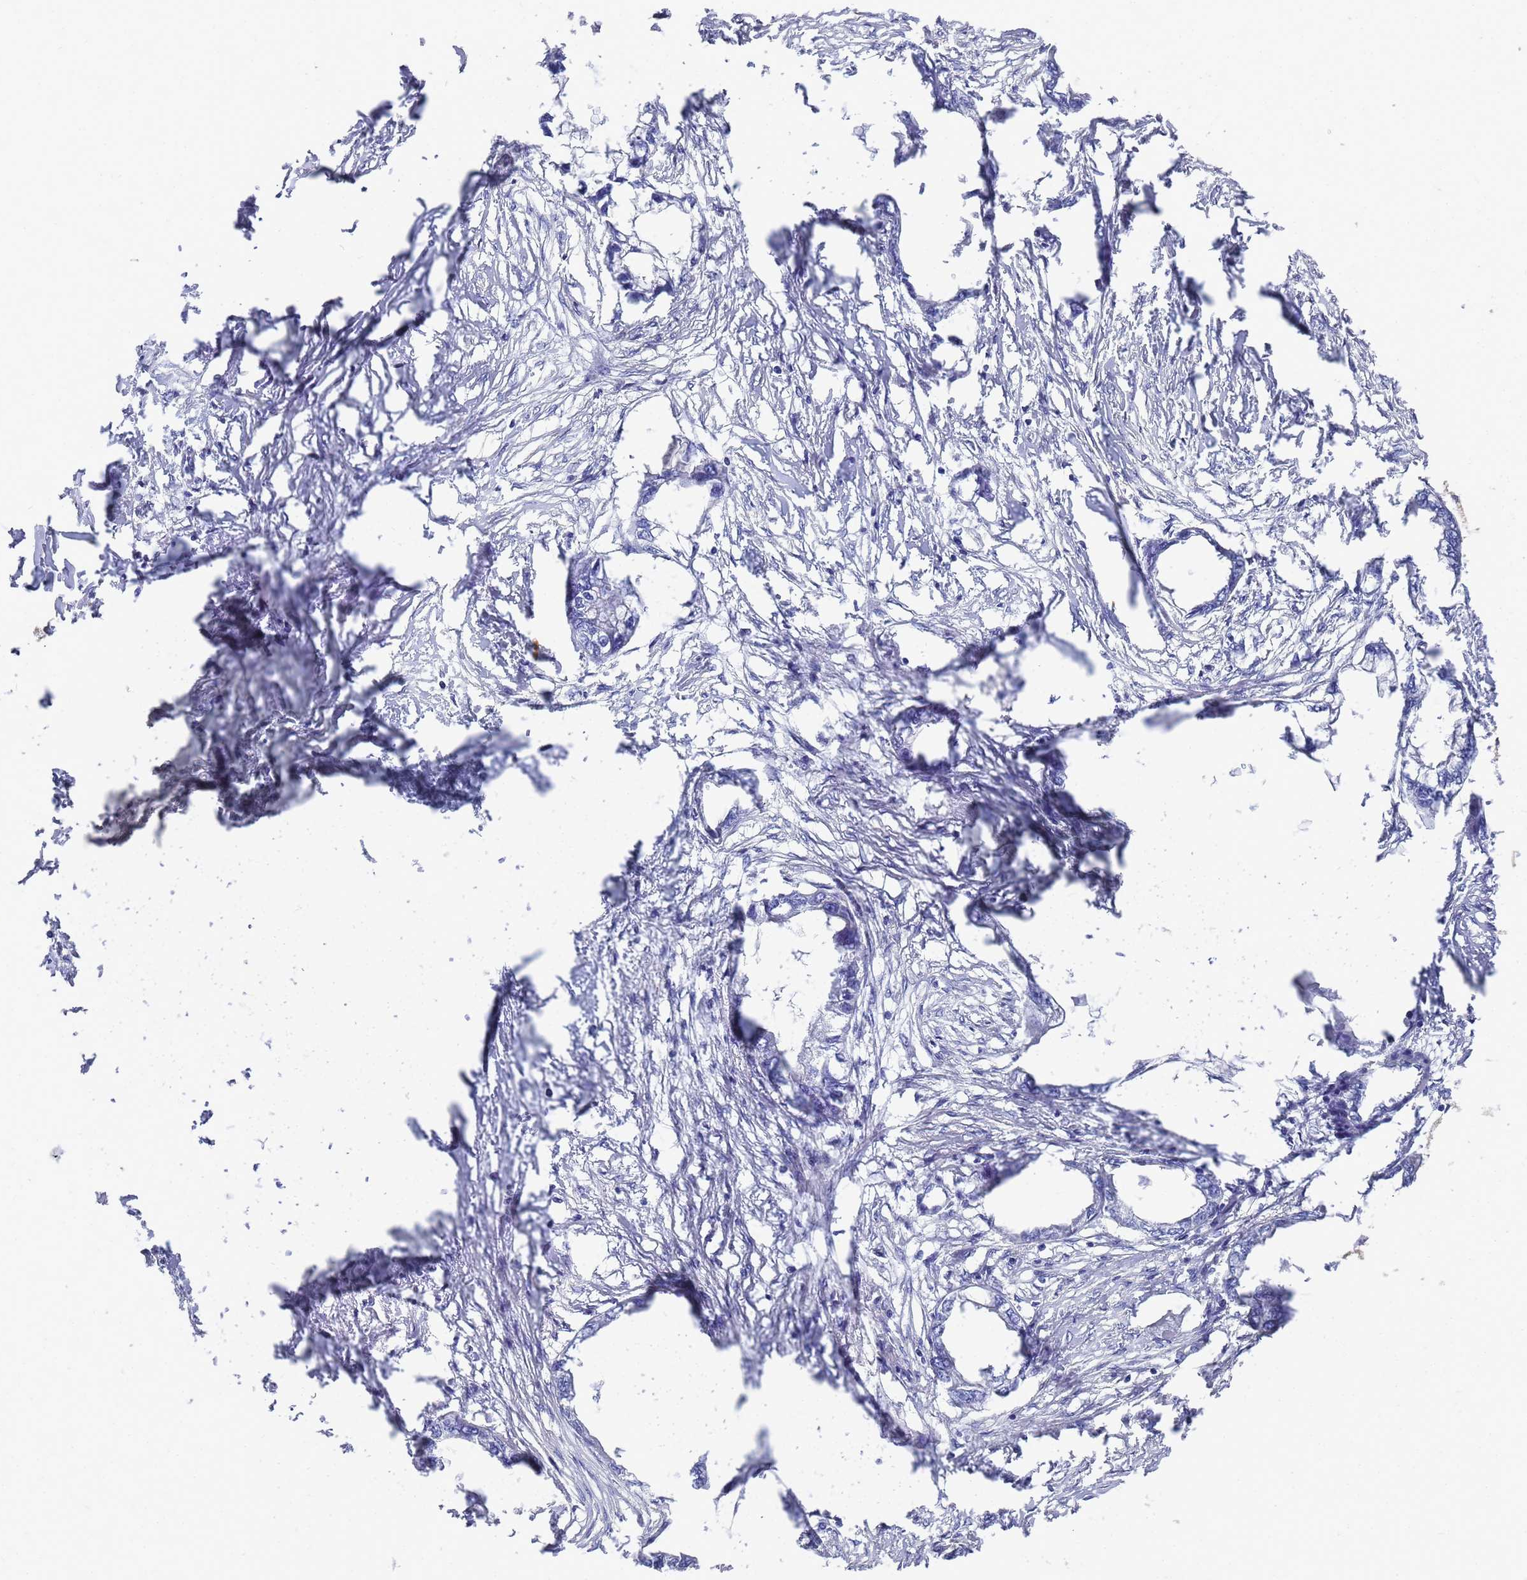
{"staining": {"intensity": "negative", "quantity": "none", "location": "none"}, "tissue": "endometrial cancer", "cell_type": "Tumor cells", "image_type": "cancer", "snomed": [{"axis": "morphology", "description": "Adenocarcinoma, NOS"}, {"axis": "morphology", "description": "Adenocarcinoma, metastatic, NOS"}, {"axis": "topography", "description": "Adipose tissue"}, {"axis": "topography", "description": "Endometrium"}], "caption": "High magnification brightfield microscopy of endometrial cancer stained with DAB (brown) and counterstained with hematoxylin (blue): tumor cells show no significant positivity. (Stains: DAB IHC with hematoxylin counter stain, Microscopy: brightfield microscopy at high magnification).", "gene": "TUBB1", "patient": {"sex": "female", "age": 67}}